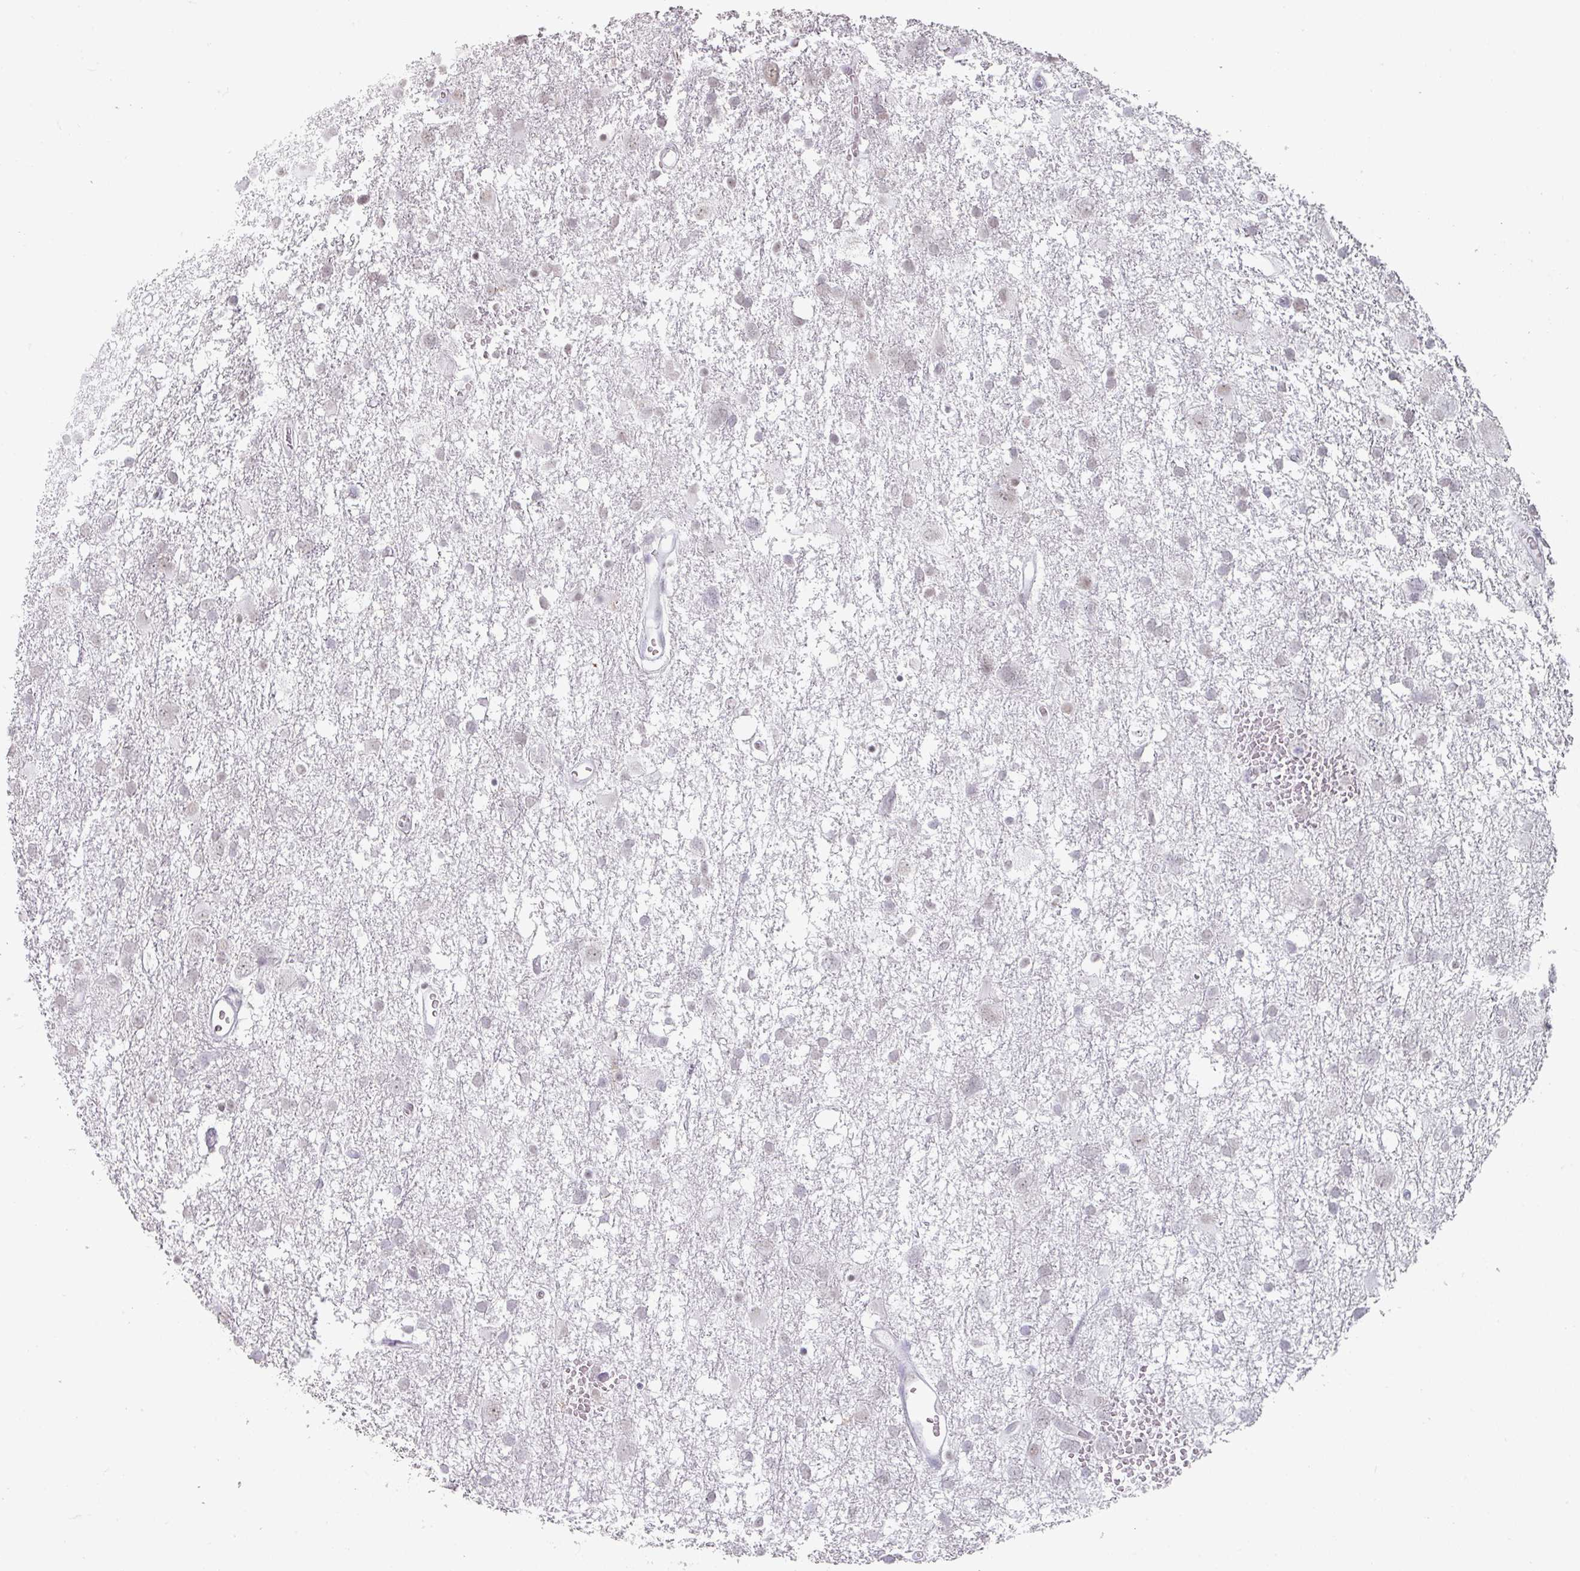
{"staining": {"intensity": "negative", "quantity": "none", "location": "none"}, "tissue": "glioma", "cell_type": "Tumor cells", "image_type": "cancer", "snomed": [{"axis": "morphology", "description": "Glioma, malignant, High grade"}, {"axis": "topography", "description": "Brain"}], "caption": "This is an IHC image of human glioma. There is no positivity in tumor cells.", "gene": "SPRR1A", "patient": {"sex": "male", "age": 61}}